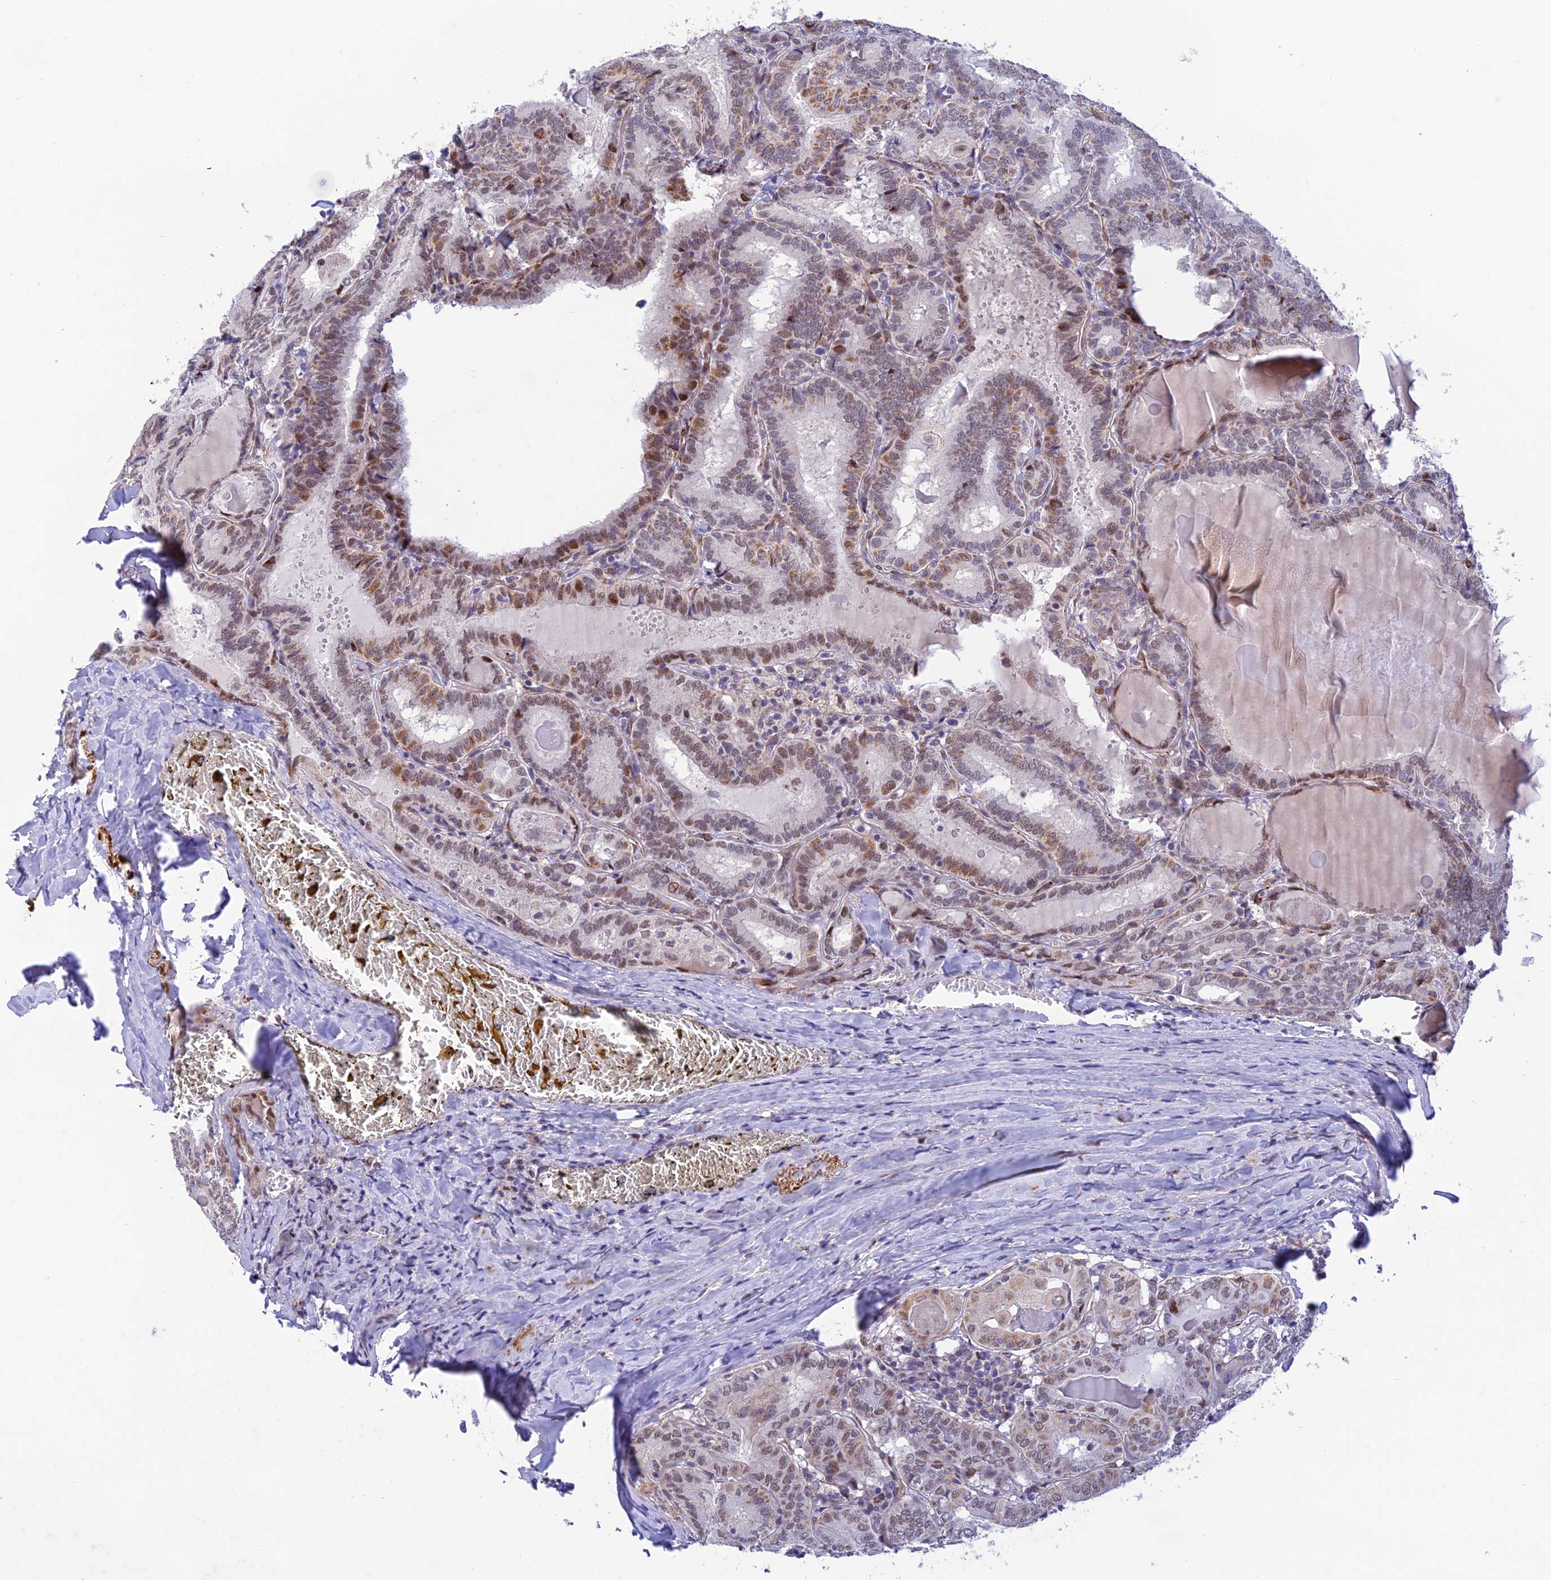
{"staining": {"intensity": "moderate", "quantity": ">75%", "location": "nuclear"}, "tissue": "thyroid cancer", "cell_type": "Tumor cells", "image_type": "cancer", "snomed": [{"axis": "morphology", "description": "Papillary adenocarcinoma, NOS"}, {"axis": "topography", "description": "Thyroid gland"}], "caption": "Immunohistochemistry (IHC) of human papillary adenocarcinoma (thyroid) displays medium levels of moderate nuclear positivity in approximately >75% of tumor cells. (Brightfield microscopy of DAB IHC at high magnification).", "gene": "WDR55", "patient": {"sex": "female", "age": 72}}